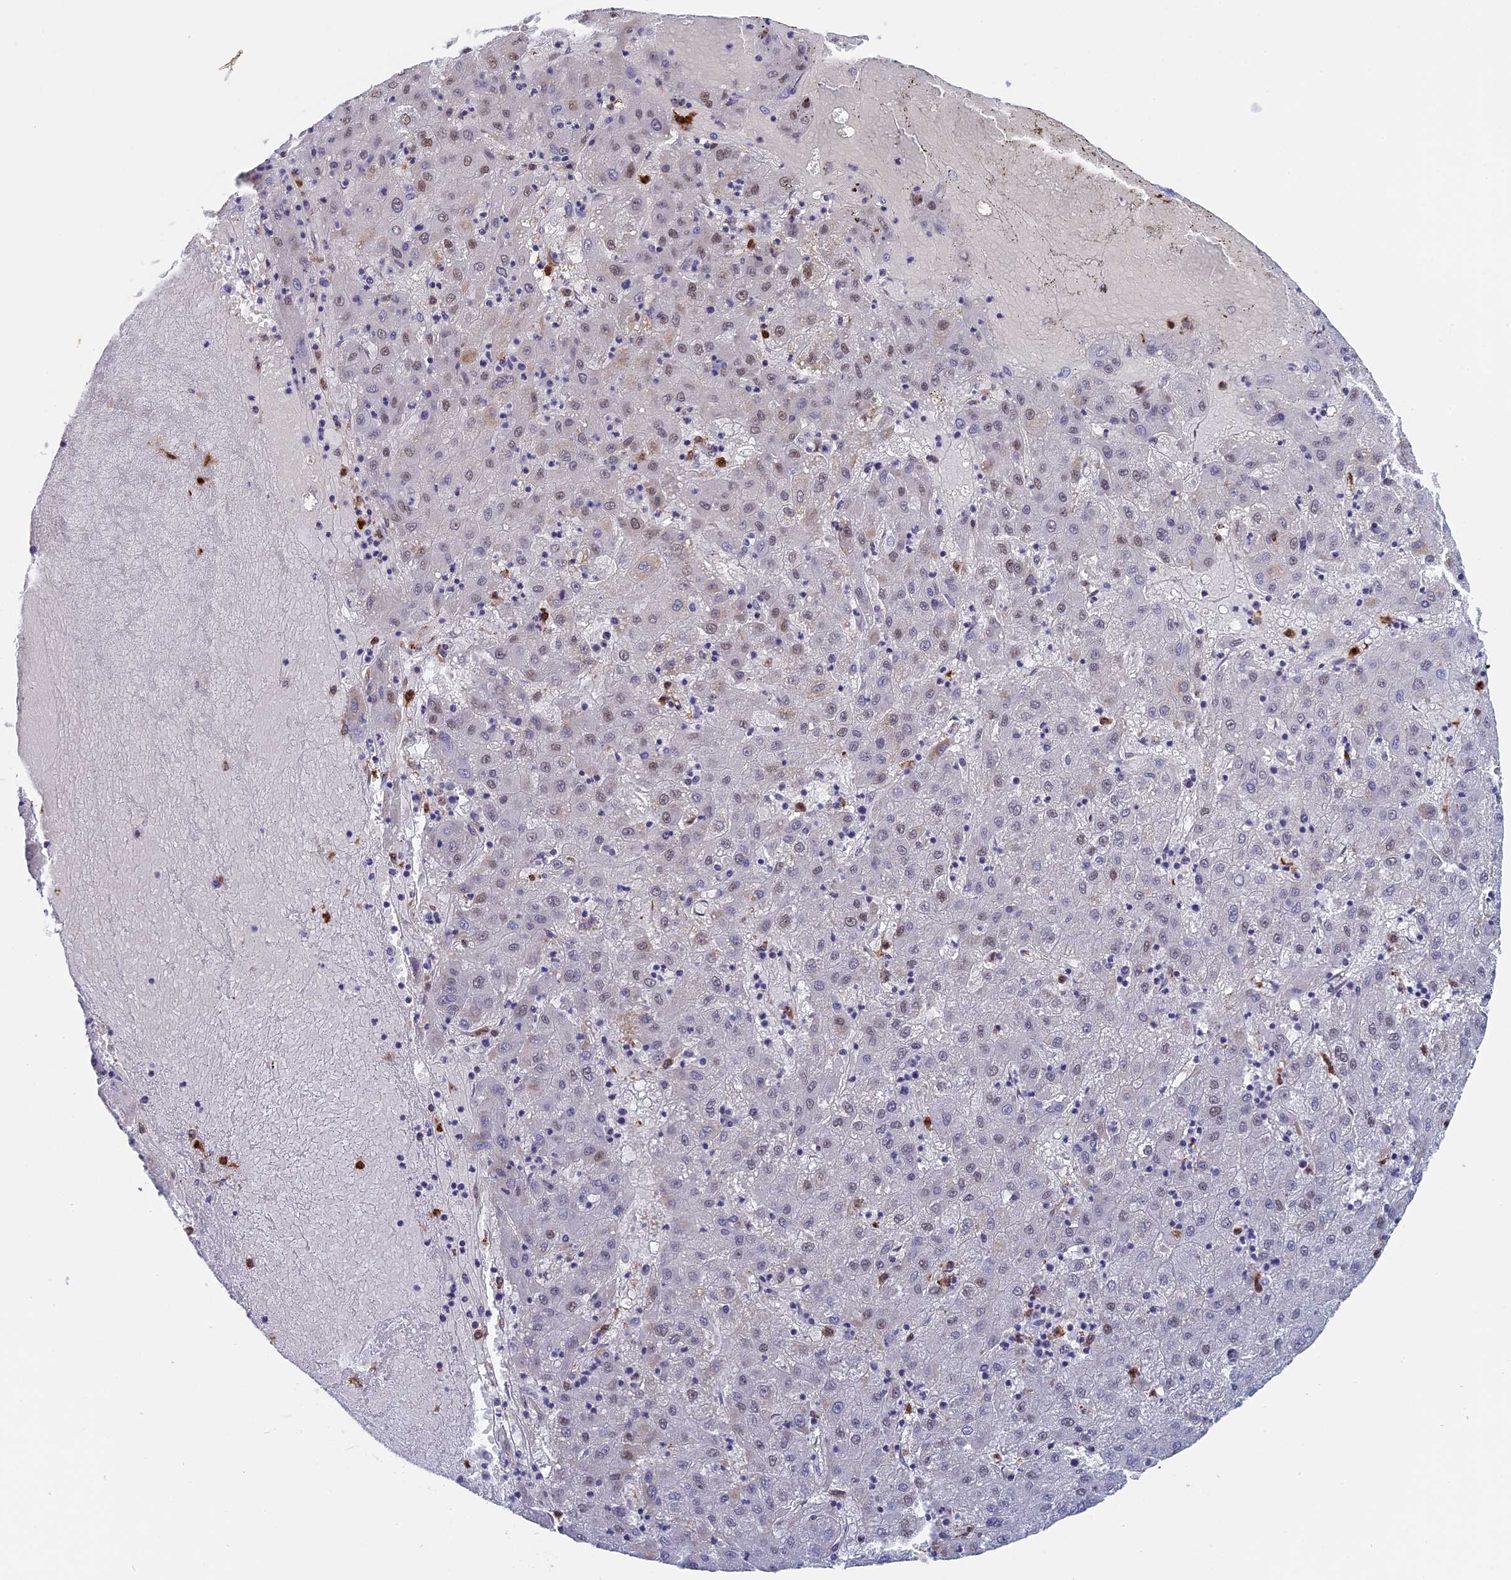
{"staining": {"intensity": "negative", "quantity": "none", "location": "none"}, "tissue": "liver cancer", "cell_type": "Tumor cells", "image_type": "cancer", "snomed": [{"axis": "morphology", "description": "Carcinoma, Hepatocellular, NOS"}, {"axis": "topography", "description": "Liver"}], "caption": "High magnification brightfield microscopy of hepatocellular carcinoma (liver) stained with DAB (brown) and counterstained with hematoxylin (blue): tumor cells show no significant expression. (IHC, brightfield microscopy, high magnification).", "gene": "SLC26A1", "patient": {"sex": "male", "age": 72}}